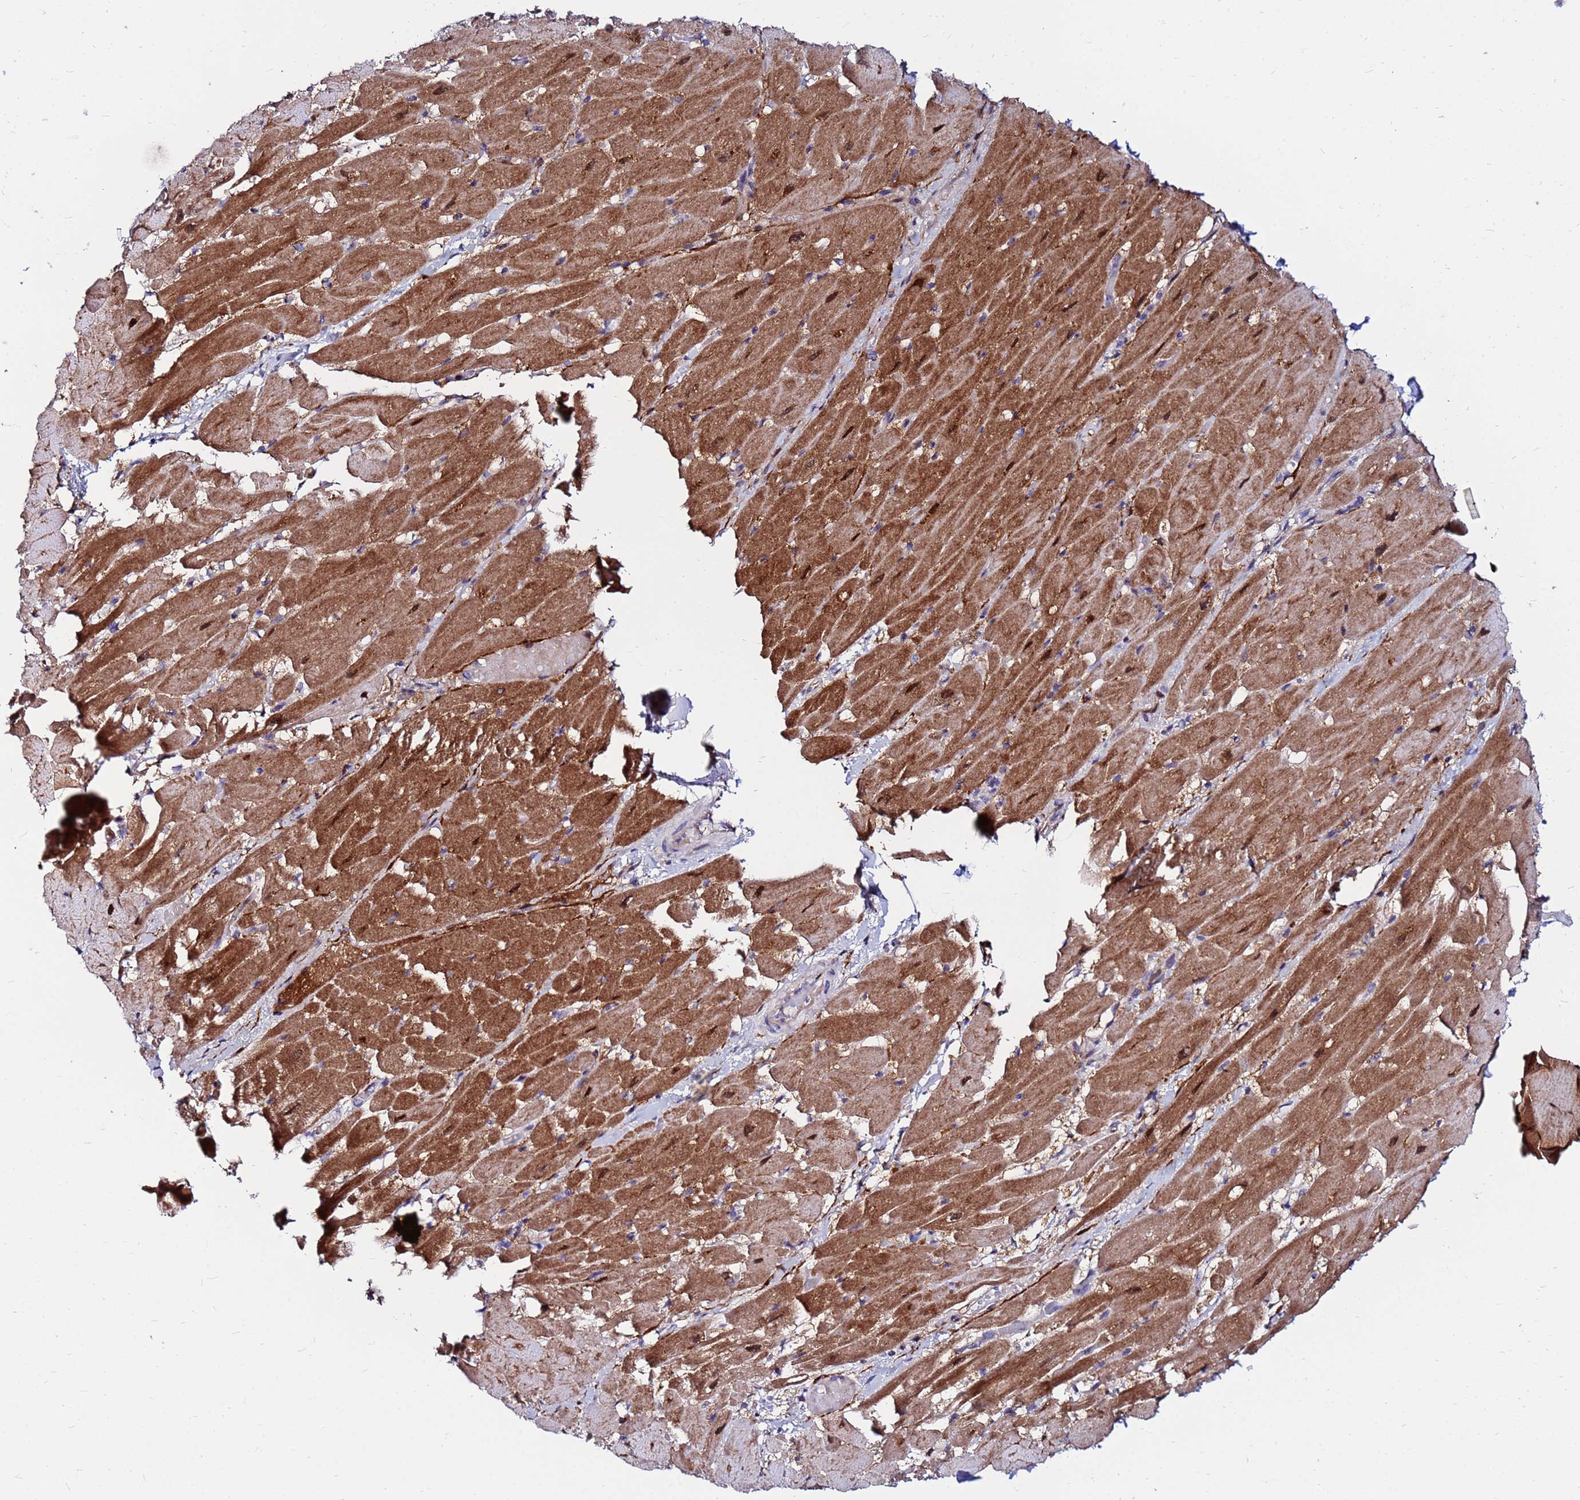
{"staining": {"intensity": "moderate", "quantity": "25%-75%", "location": "cytoplasmic/membranous,nuclear"}, "tissue": "heart muscle", "cell_type": "Cardiomyocytes", "image_type": "normal", "snomed": [{"axis": "morphology", "description": "Normal tissue, NOS"}, {"axis": "topography", "description": "Heart"}], "caption": "A histopathology image of human heart muscle stained for a protein reveals moderate cytoplasmic/membranous,nuclear brown staining in cardiomyocytes.", "gene": "PPP1R14C", "patient": {"sex": "male", "age": 37}}